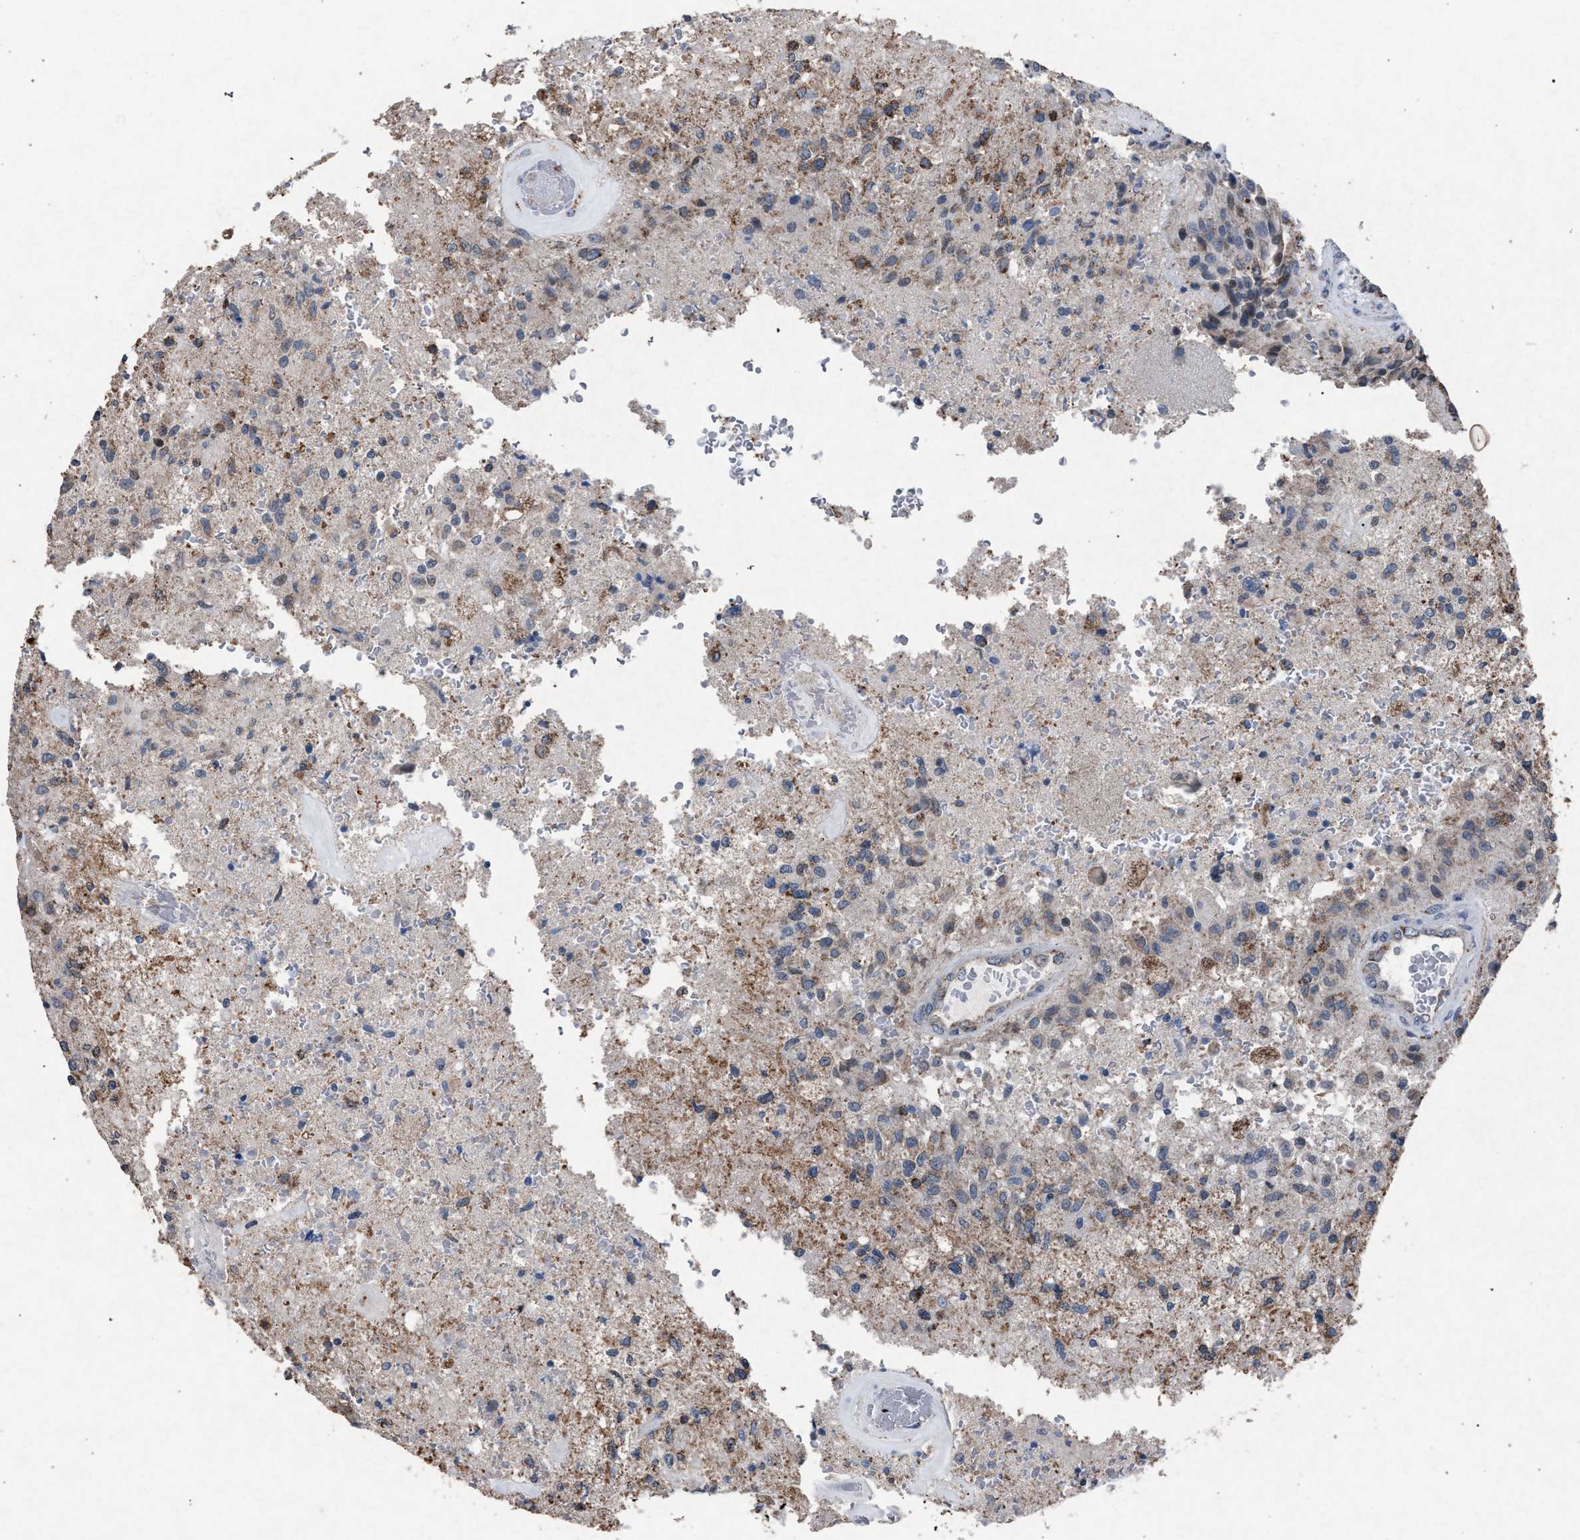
{"staining": {"intensity": "moderate", "quantity": "25%-75%", "location": "cytoplasmic/membranous"}, "tissue": "glioma", "cell_type": "Tumor cells", "image_type": "cancer", "snomed": [{"axis": "morphology", "description": "Normal tissue, NOS"}, {"axis": "morphology", "description": "Glioma, malignant, High grade"}, {"axis": "topography", "description": "Cerebral cortex"}], "caption": "Immunohistochemical staining of human glioma exhibits moderate cytoplasmic/membranous protein positivity in about 25%-75% of tumor cells.", "gene": "HSD17B4", "patient": {"sex": "male", "age": 77}}